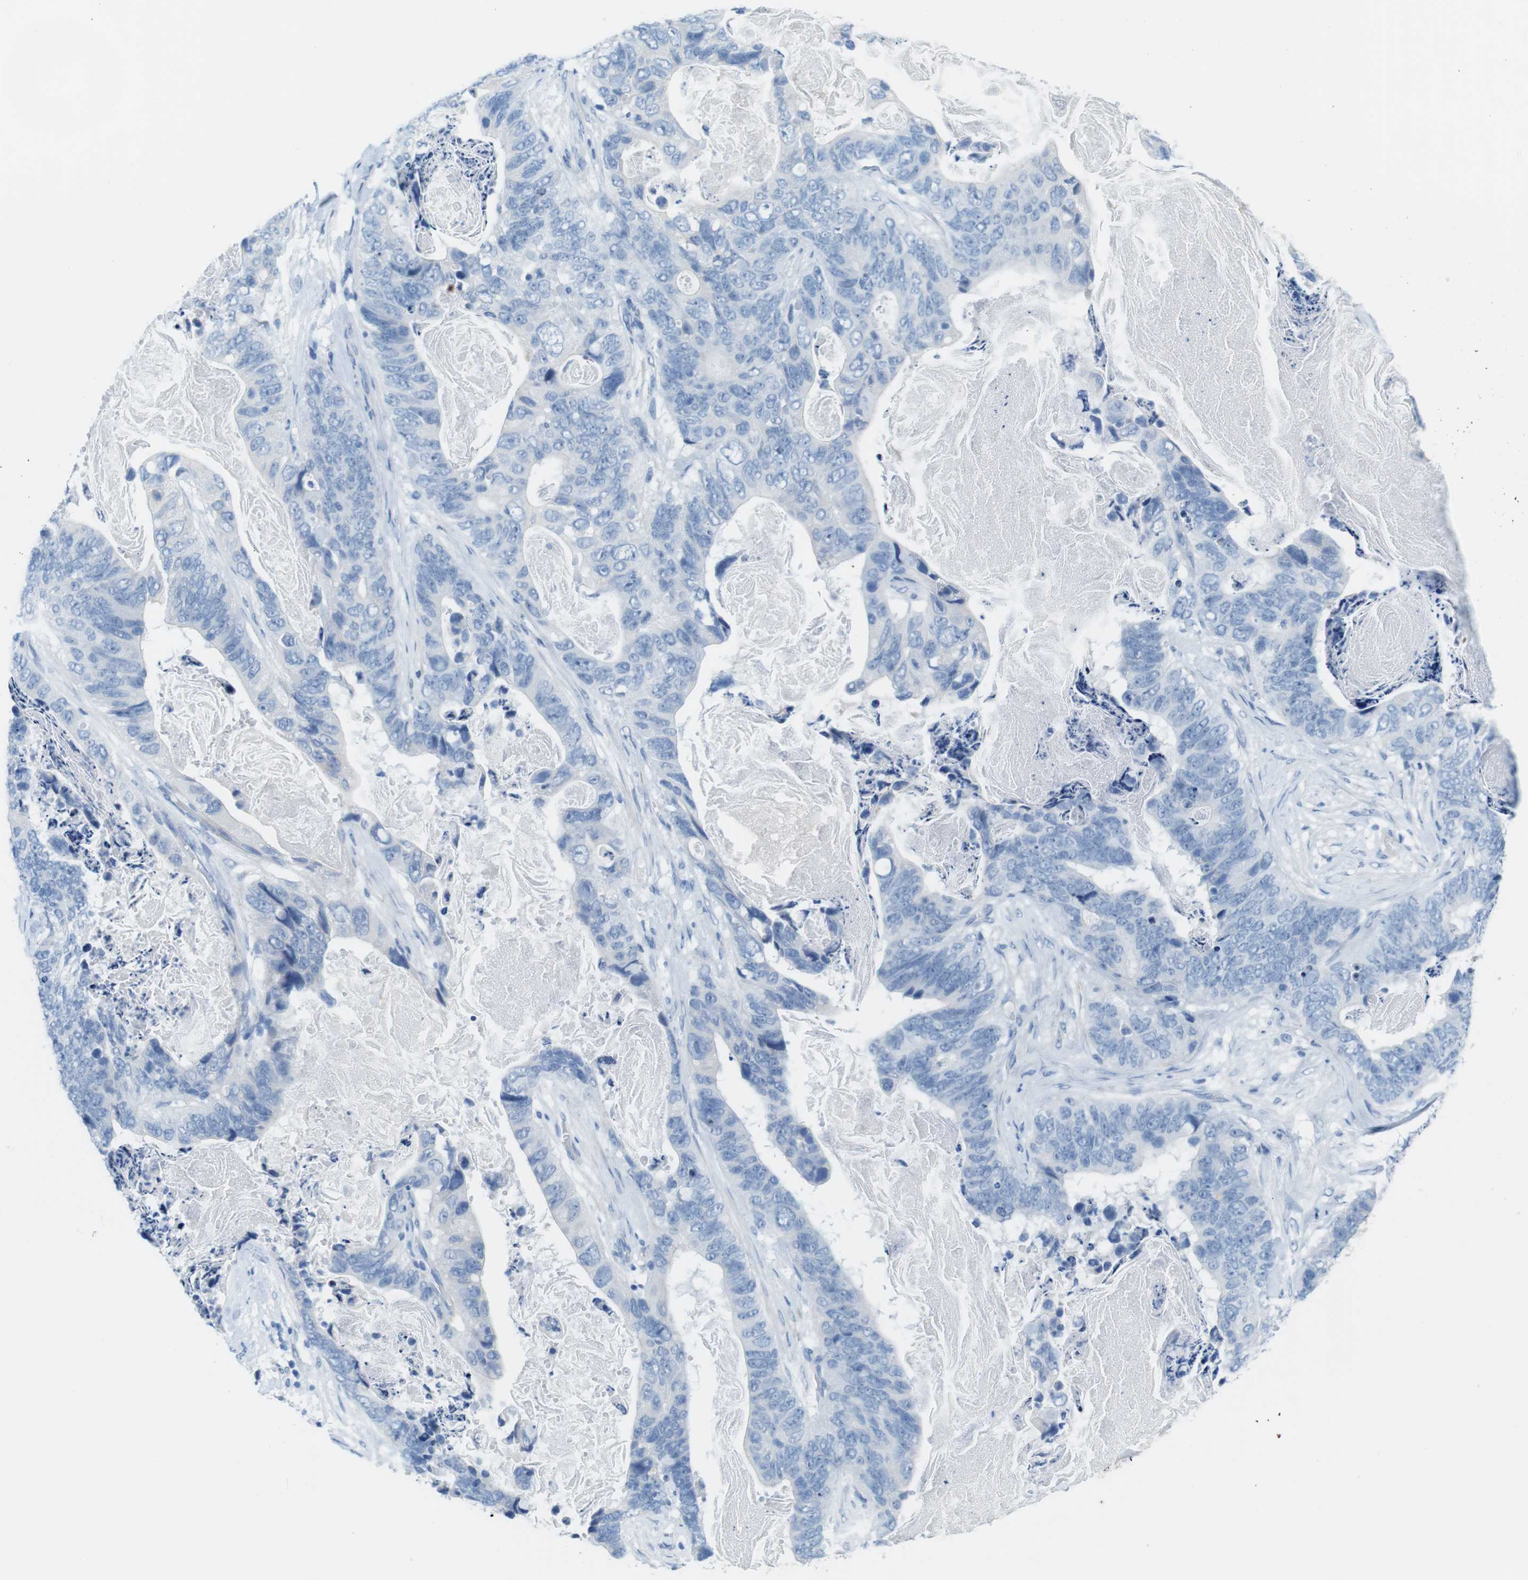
{"staining": {"intensity": "negative", "quantity": "none", "location": "none"}, "tissue": "stomach cancer", "cell_type": "Tumor cells", "image_type": "cancer", "snomed": [{"axis": "morphology", "description": "Adenocarcinoma, NOS"}, {"axis": "topography", "description": "Stomach"}], "caption": "A high-resolution photomicrograph shows immunohistochemistry (IHC) staining of stomach cancer (adenocarcinoma), which exhibits no significant expression in tumor cells.", "gene": "GAP43", "patient": {"sex": "female", "age": 89}}